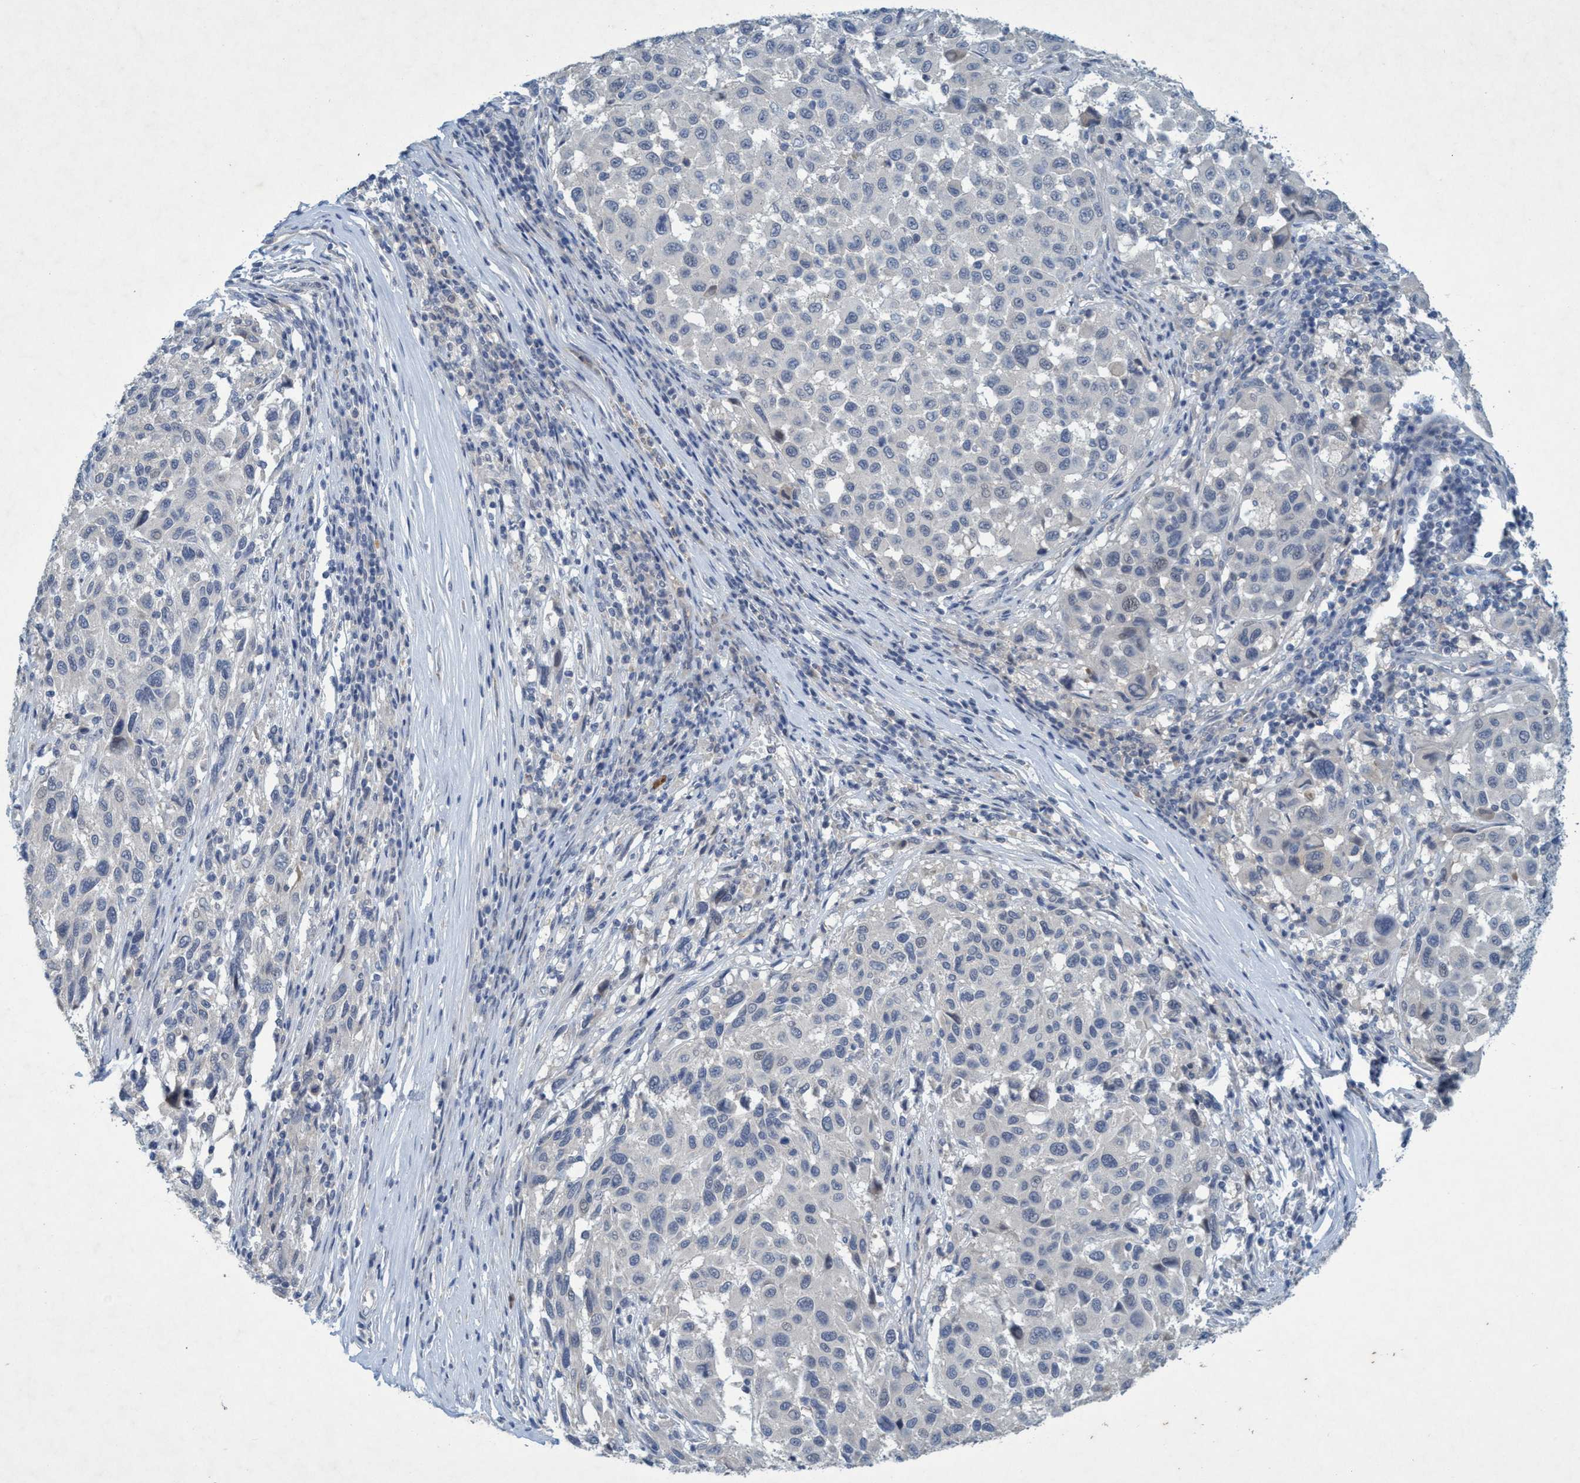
{"staining": {"intensity": "negative", "quantity": "none", "location": "none"}, "tissue": "melanoma", "cell_type": "Tumor cells", "image_type": "cancer", "snomed": [{"axis": "morphology", "description": "Malignant melanoma, Metastatic site"}, {"axis": "topography", "description": "Lymph node"}], "caption": "Image shows no significant protein positivity in tumor cells of malignant melanoma (metastatic site). (DAB IHC, high magnification).", "gene": "RNF208", "patient": {"sex": "male", "age": 61}}